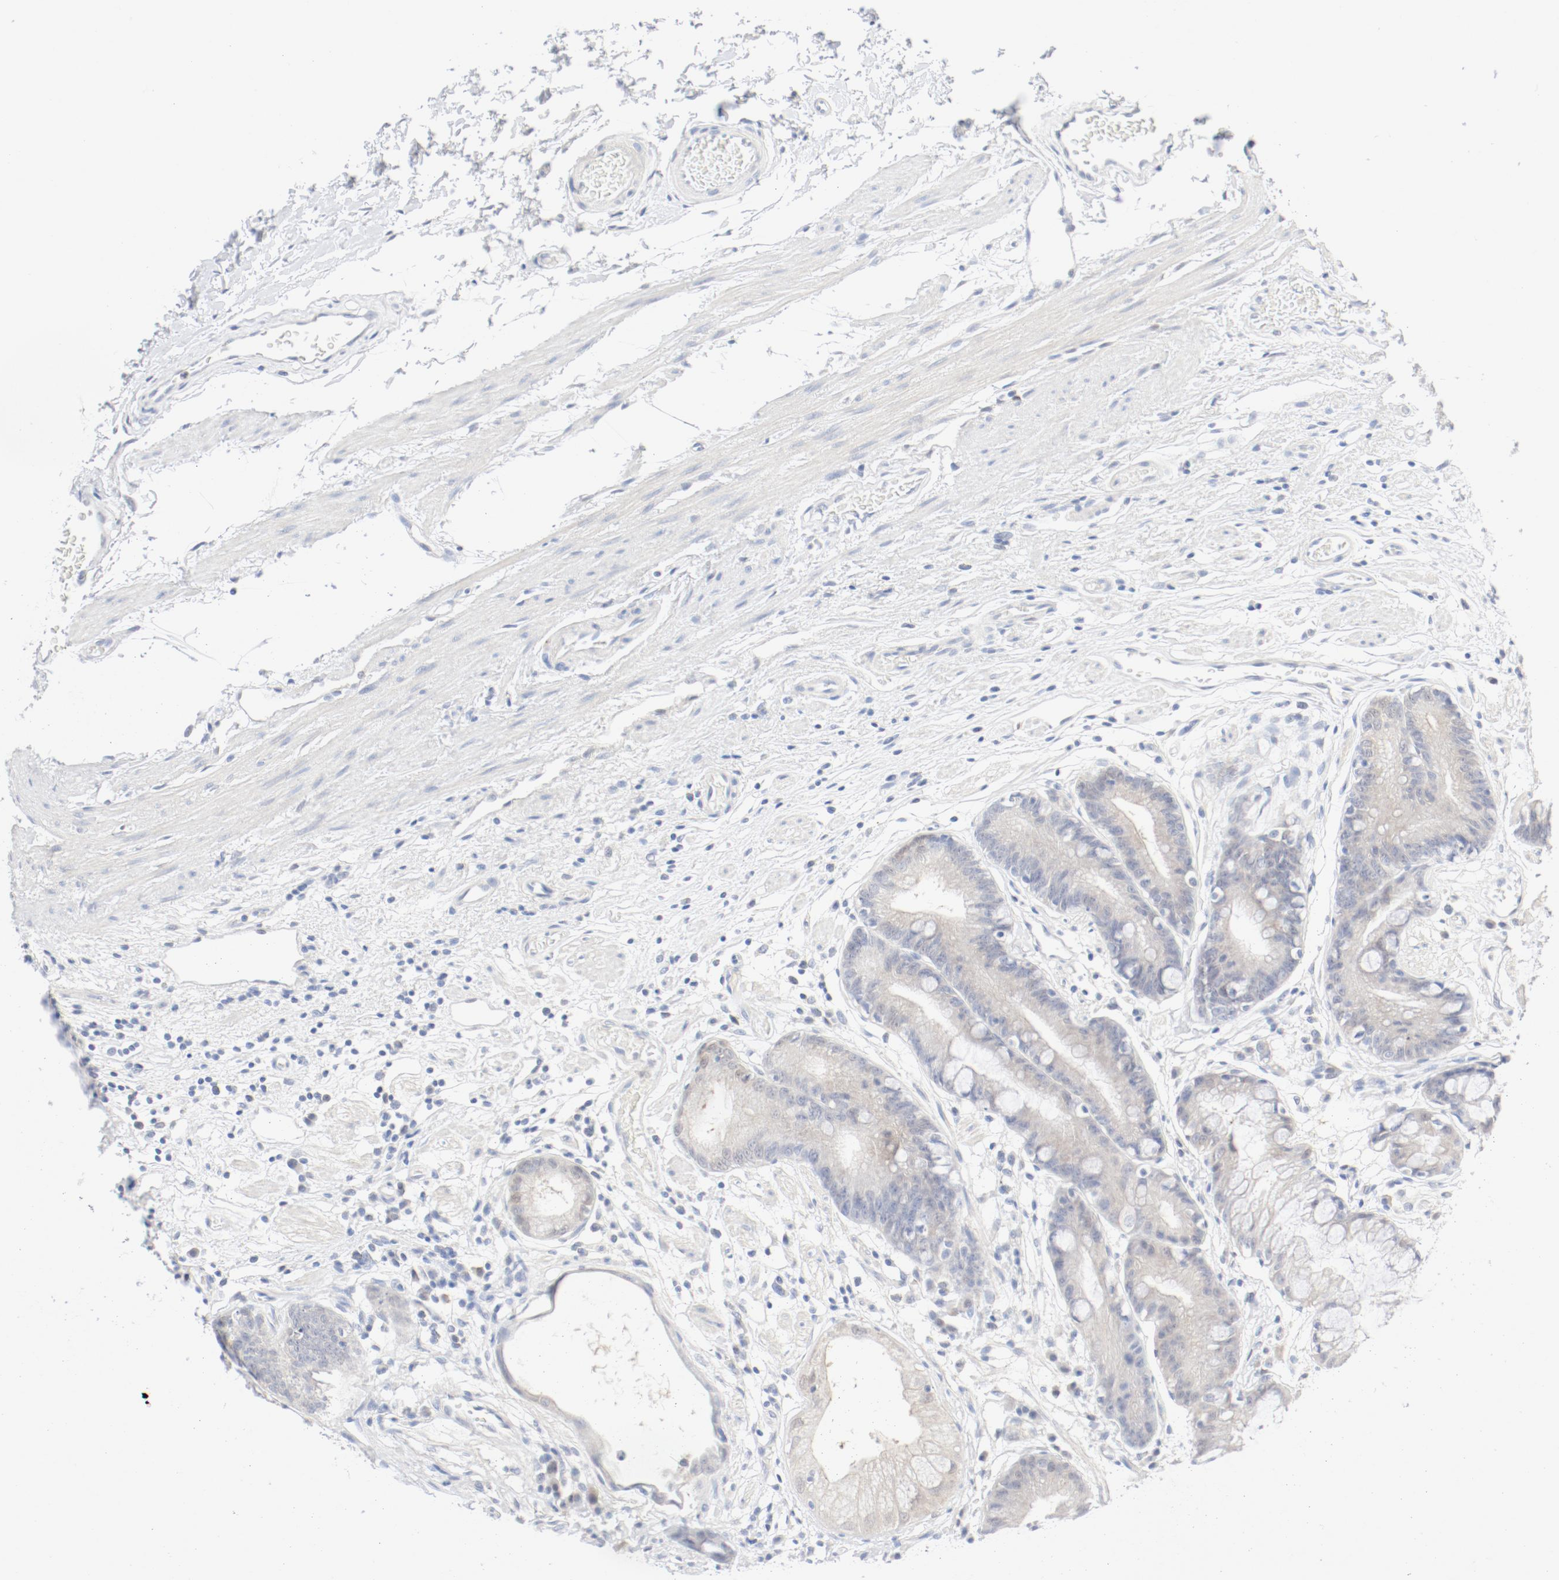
{"staining": {"intensity": "weak", "quantity": "25%-75%", "location": "cytoplasmic/membranous"}, "tissue": "stomach", "cell_type": "Glandular cells", "image_type": "normal", "snomed": [{"axis": "morphology", "description": "Normal tissue, NOS"}, {"axis": "morphology", "description": "Inflammation, NOS"}, {"axis": "topography", "description": "Stomach, lower"}], "caption": "Benign stomach demonstrates weak cytoplasmic/membranous expression in approximately 25%-75% of glandular cells.", "gene": "PGM1", "patient": {"sex": "male", "age": 59}}